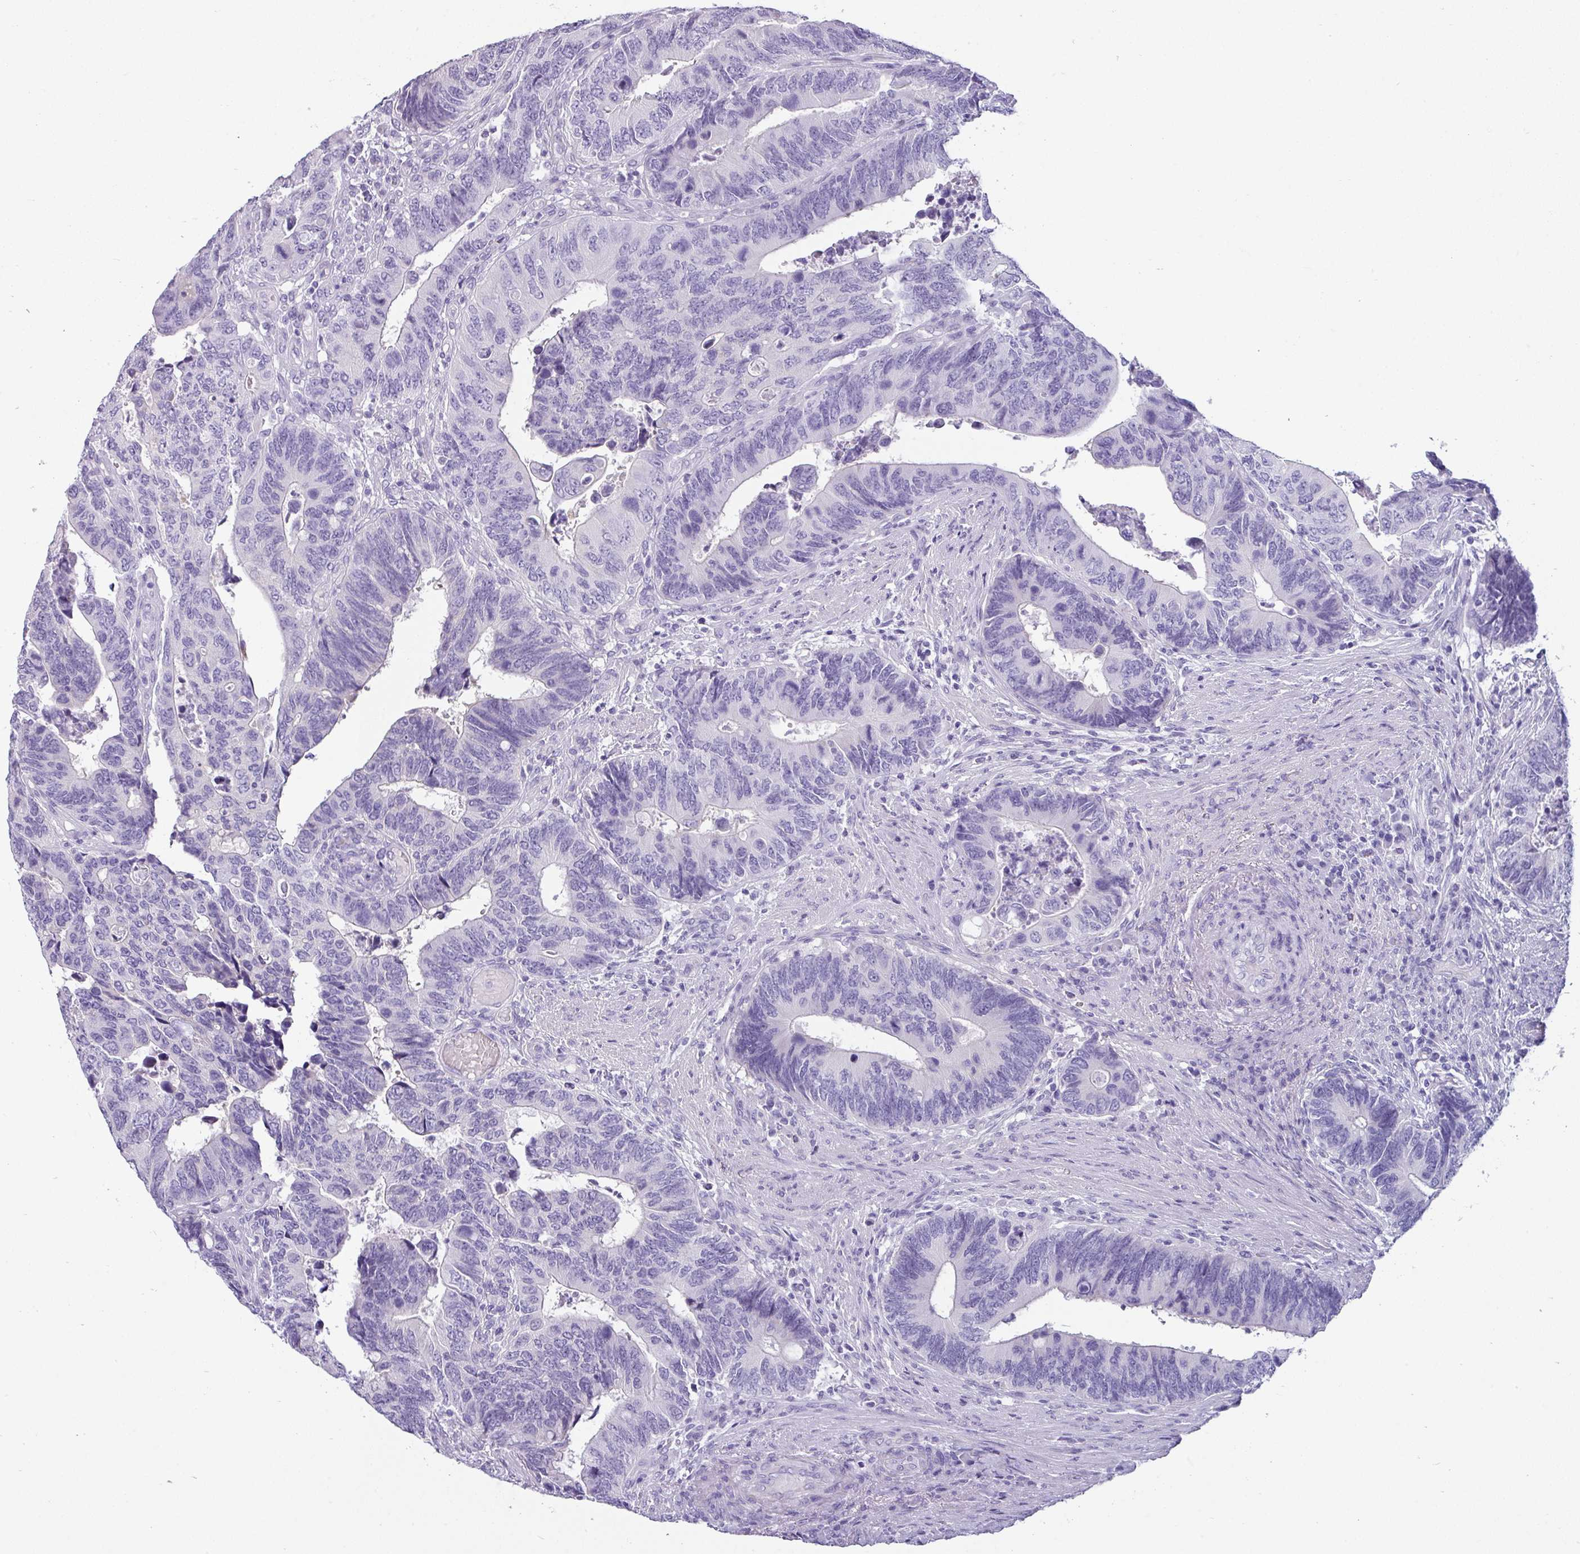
{"staining": {"intensity": "negative", "quantity": "none", "location": "none"}, "tissue": "colorectal cancer", "cell_type": "Tumor cells", "image_type": "cancer", "snomed": [{"axis": "morphology", "description": "Adenocarcinoma, NOS"}, {"axis": "topography", "description": "Colon"}], "caption": "This is an immunohistochemistry photomicrograph of human adenocarcinoma (colorectal). There is no positivity in tumor cells.", "gene": "VCY1B", "patient": {"sex": "male", "age": 87}}